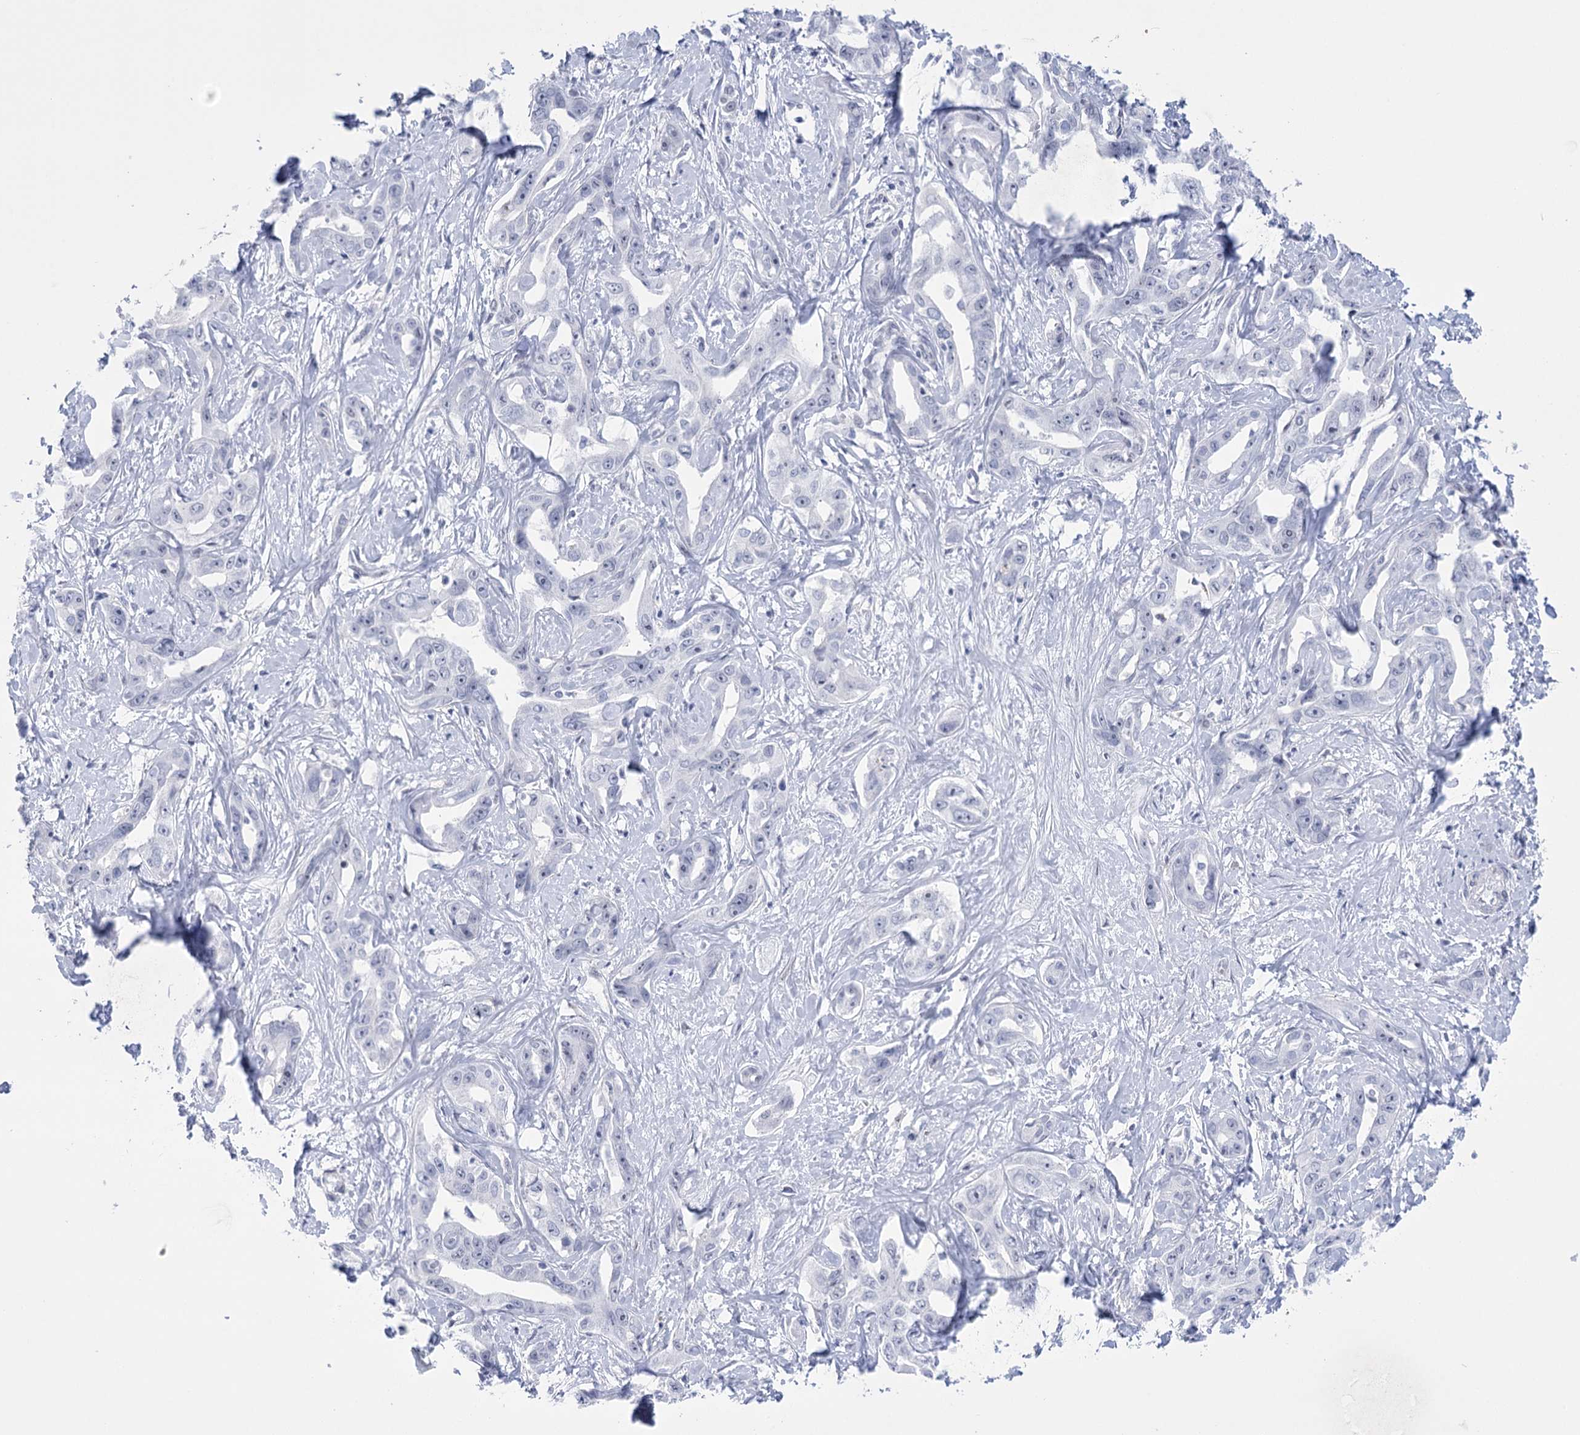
{"staining": {"intensity": "negative", "quantity": "none", "location": "none"}, "tissue": "liver cancer", "cell_type": "Tumor cells", "image_type": "cancer", "snomed": [{"axis": "morphology", "description": "Cholangiocarcinoma"}, {"axis": "topography", "description": "Liver"}], "caption": "Human liver cancer stained for a protein using immunohistochemistry shows no staining in tumor cells.", "gene": "HORMAD1", "patient": {"sex": "male", "age": 59}}